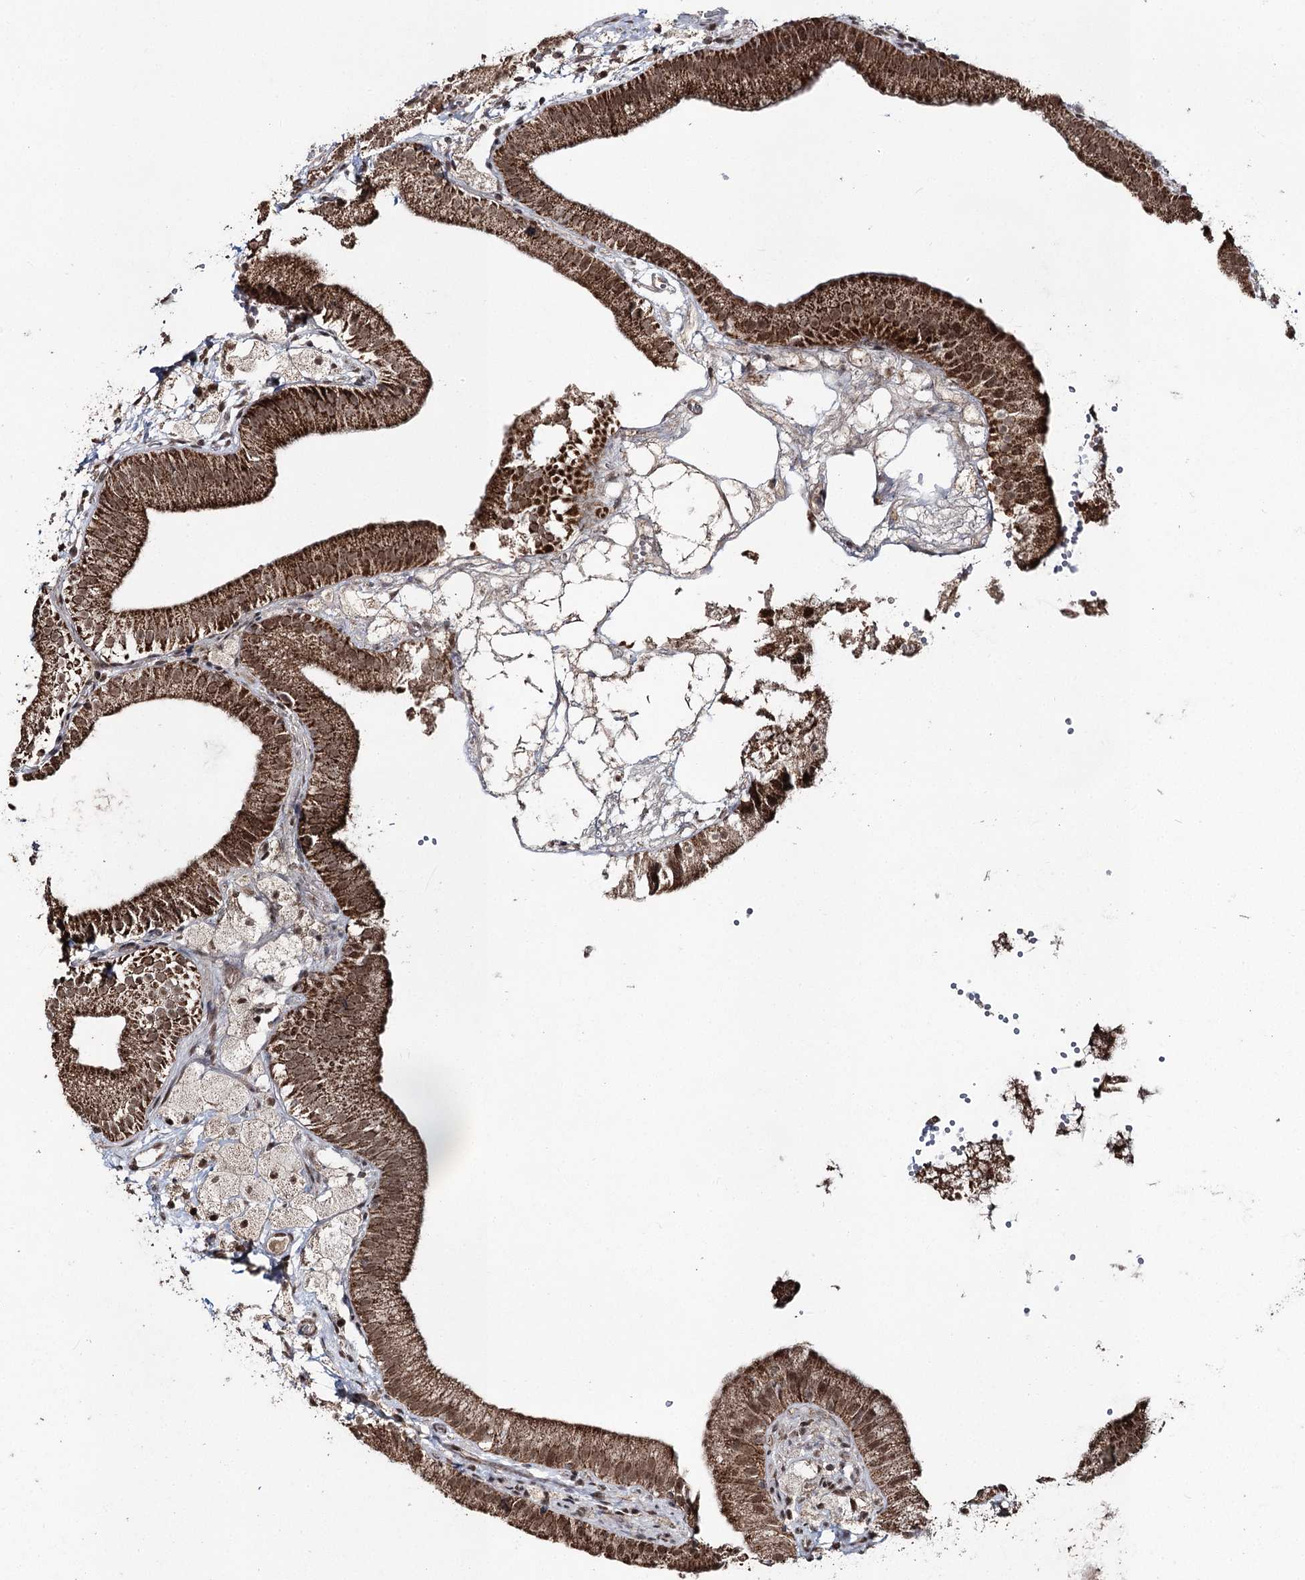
{"staining": {"intensity": "strong", "quantity": ">75%", "location": "cytoplasmic/membranous,nuclear"}, "tissue": "gallbladder", "cell_type": "Glandular cells", "image_type": "normal", "snomed": [{"axis": "morphology", "description": "Normal tissue, NOS"}, {"axis": "topography", "description": "Gallbladder"}], "caption": "High-power microscopy captured an IHC image of unremarkable gallbladder, revealing strong cytoplasmic/membranous,nuclear expression in approximately >75% of glandular cells. (IHC, brightfield microscopy, high magnification).", "gene": "PDHX", "patient": {"sex": "male", "age": 55}}